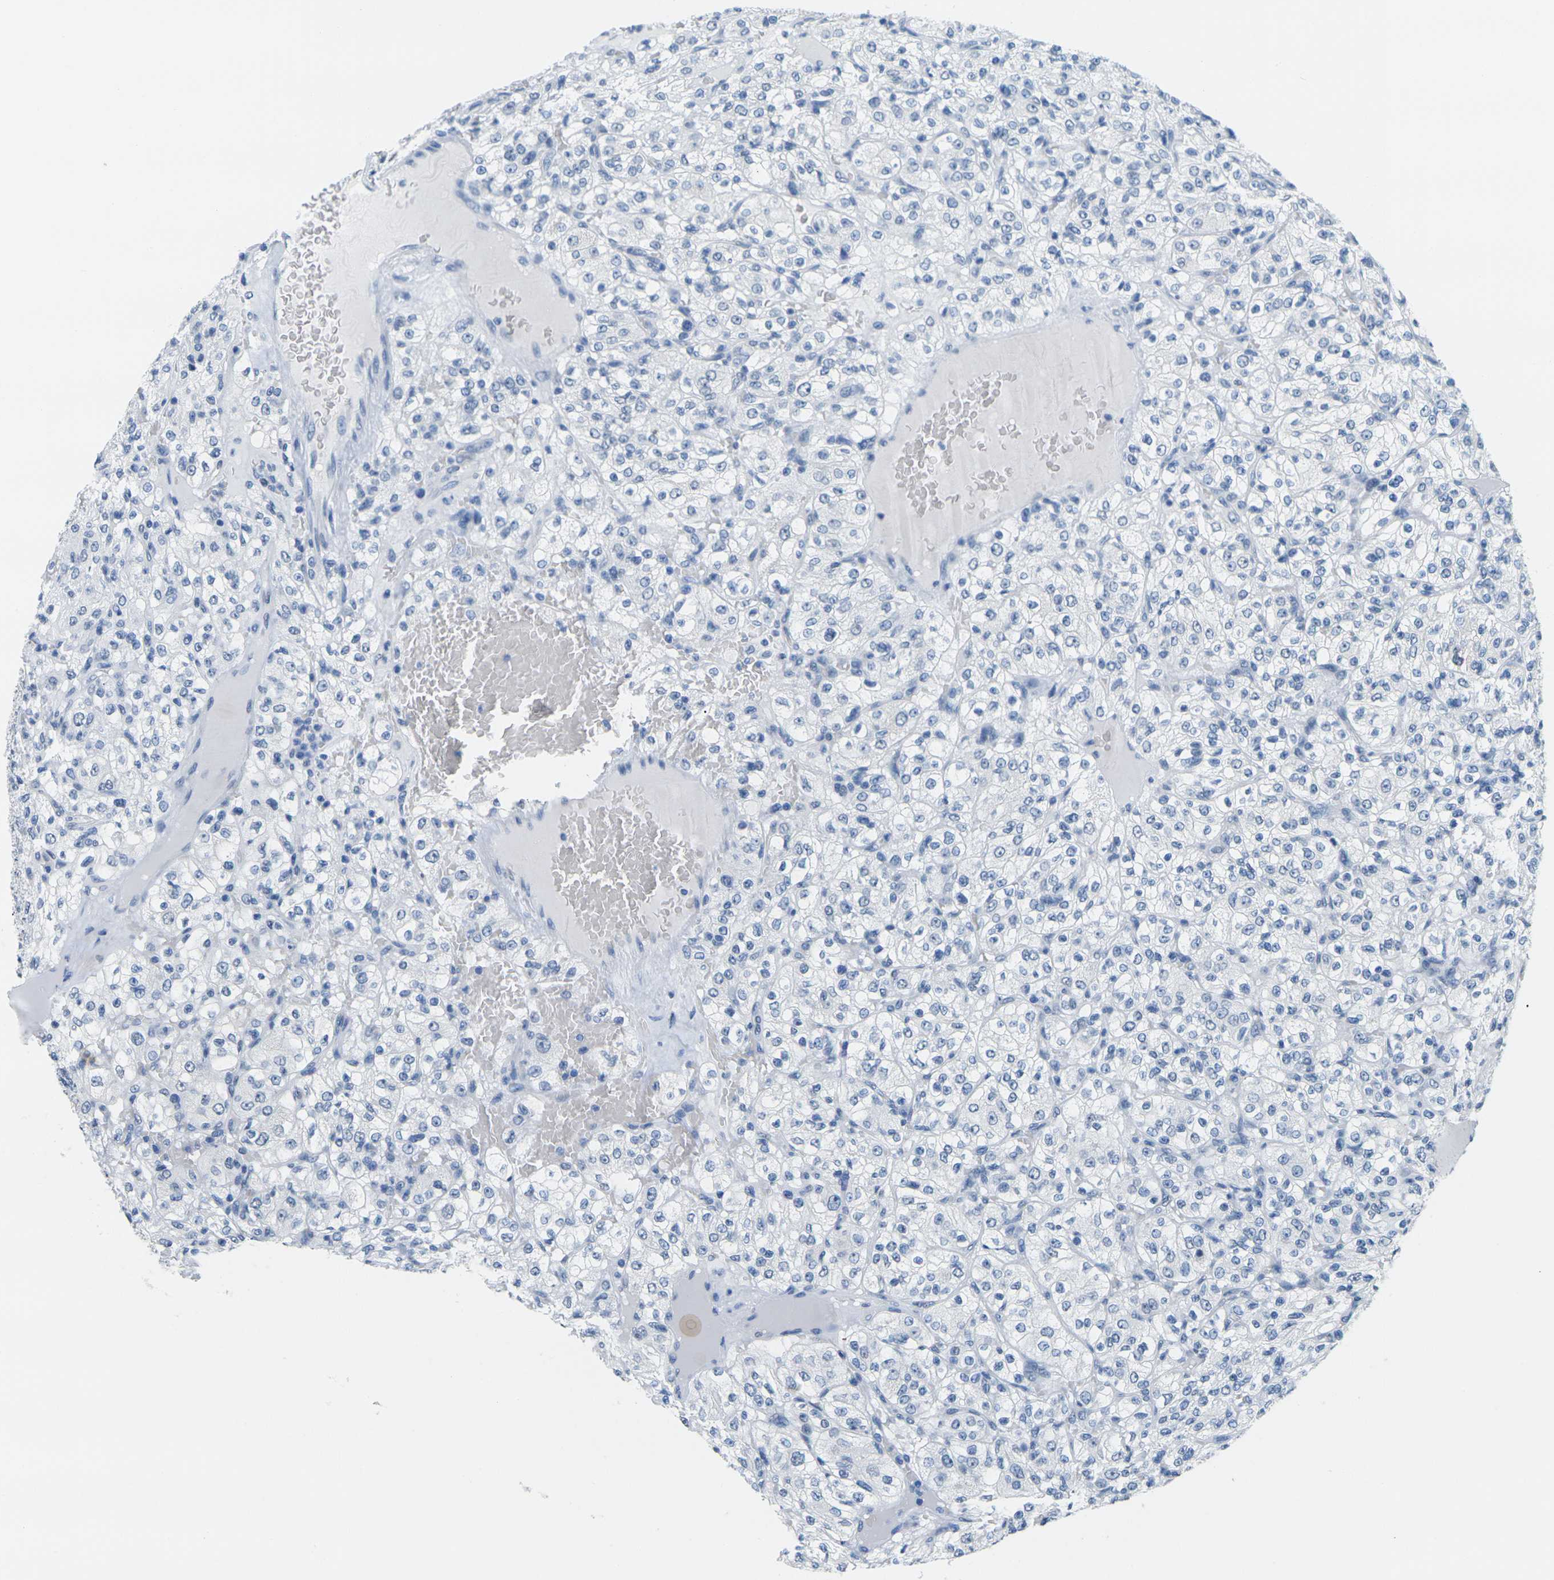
{"staining": {"intensity": "negative", "quantity": "none", "location": "none"}, "tissue": "renal cancer", "cell_type": "Tumor cells", "image_type": "cancer", "snomed": [{"axis": "morphology", "description": "Normal tissue, NOS"}, {"axis": "morphology", "description": "Adenocarcinoma, NOS"}, {"axis": "topography", "description": "Kidney"}], "caption": "A histopathology image of adenocarcinoma (renal) stained for a protein shows no brown staining in tumor cells.", "gene": "CTAG1A", "patient": {"sex": "female", "age": 72}}